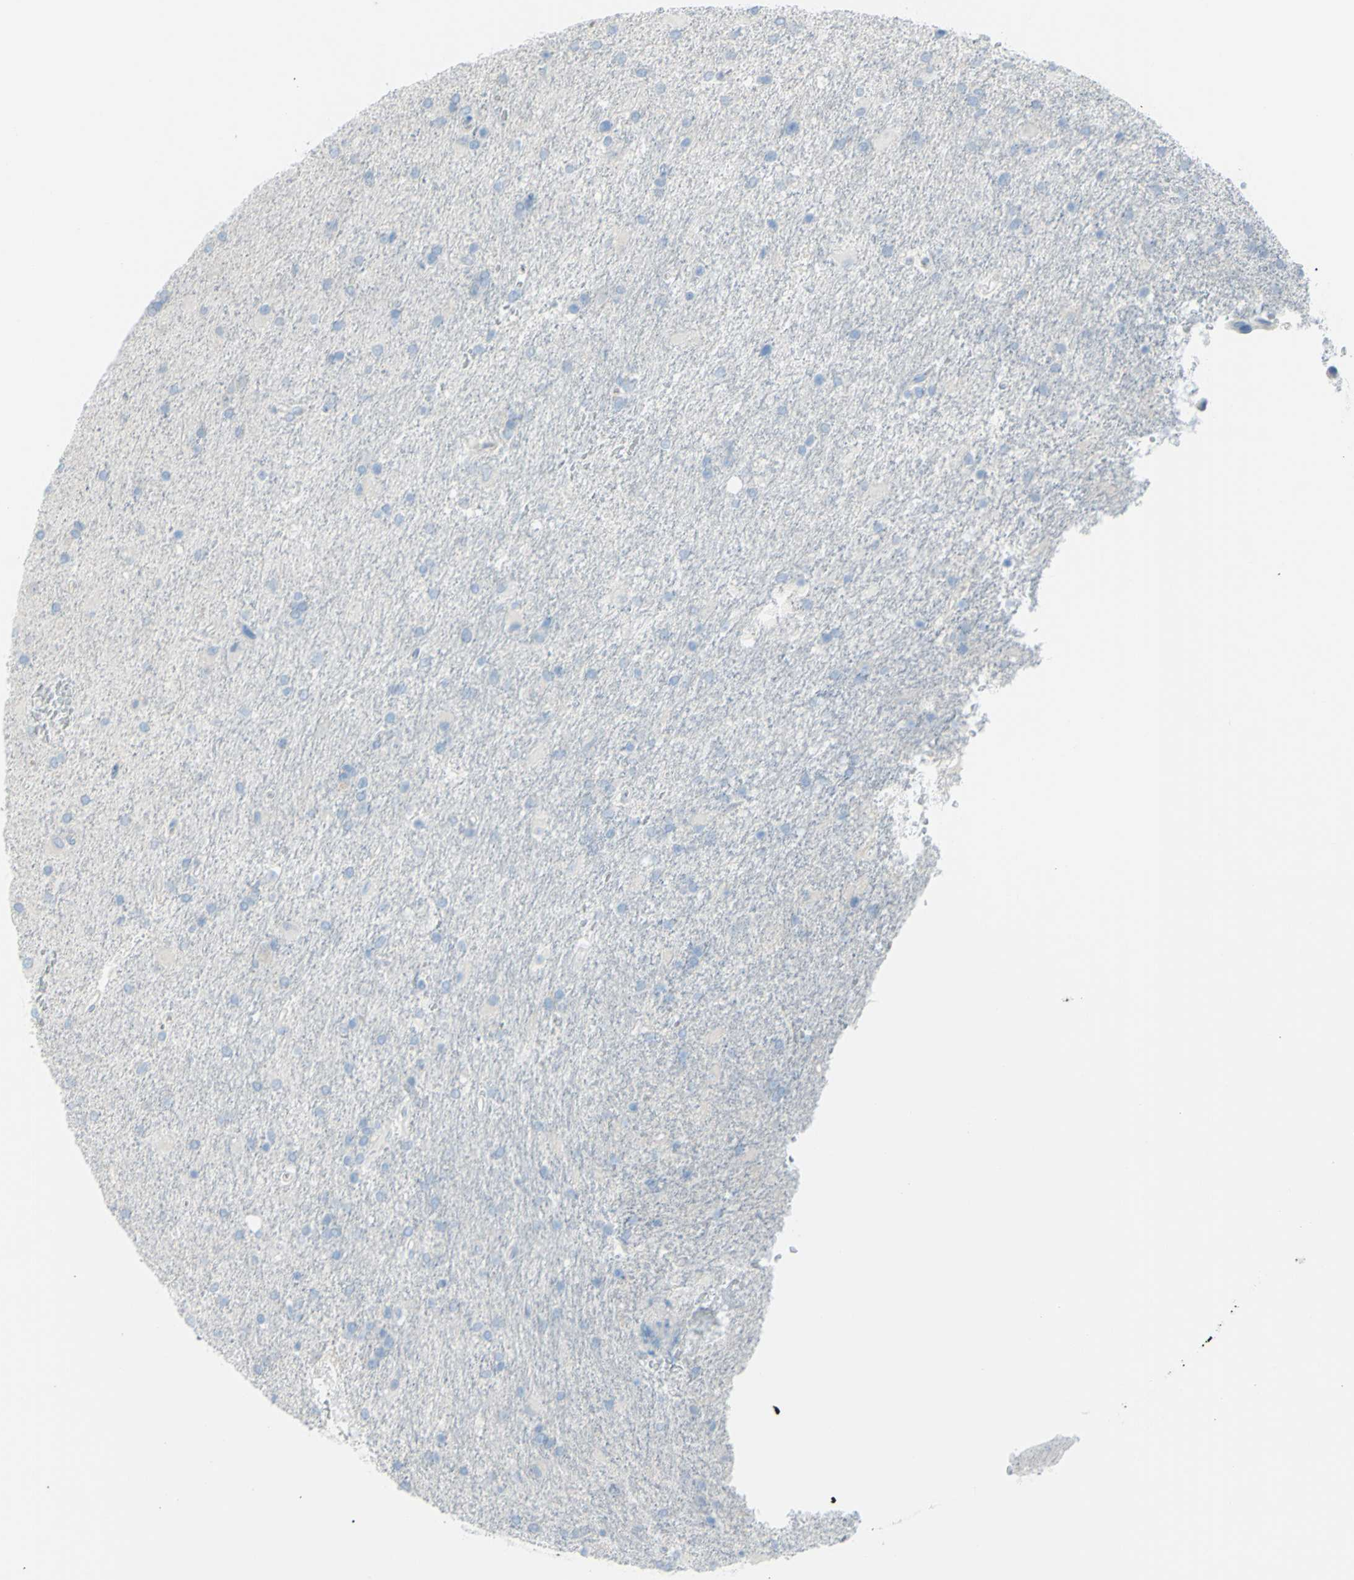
{"staining": {"intensity": "negative", "quantity": "none", "location": "none"}, "tissue": "glioma", "cell_type": "Tumor cells", "image_type": "cancer", "snomed": [{"axis": "morphology", "description": "Glioma, malignant, High grade"}, {"axis": "topography", "description": "Brain"}], "caption": "The image shows no staining of tumor cells in glioma. (Stains: DAB (3,3'-diaminobenzidine) IHC with hematoxylin counter stain, Microscopy: brightfield microscopy at high magnification).", "gene": "TFPI2", "patient": {"sex": "male", "age": 71}}